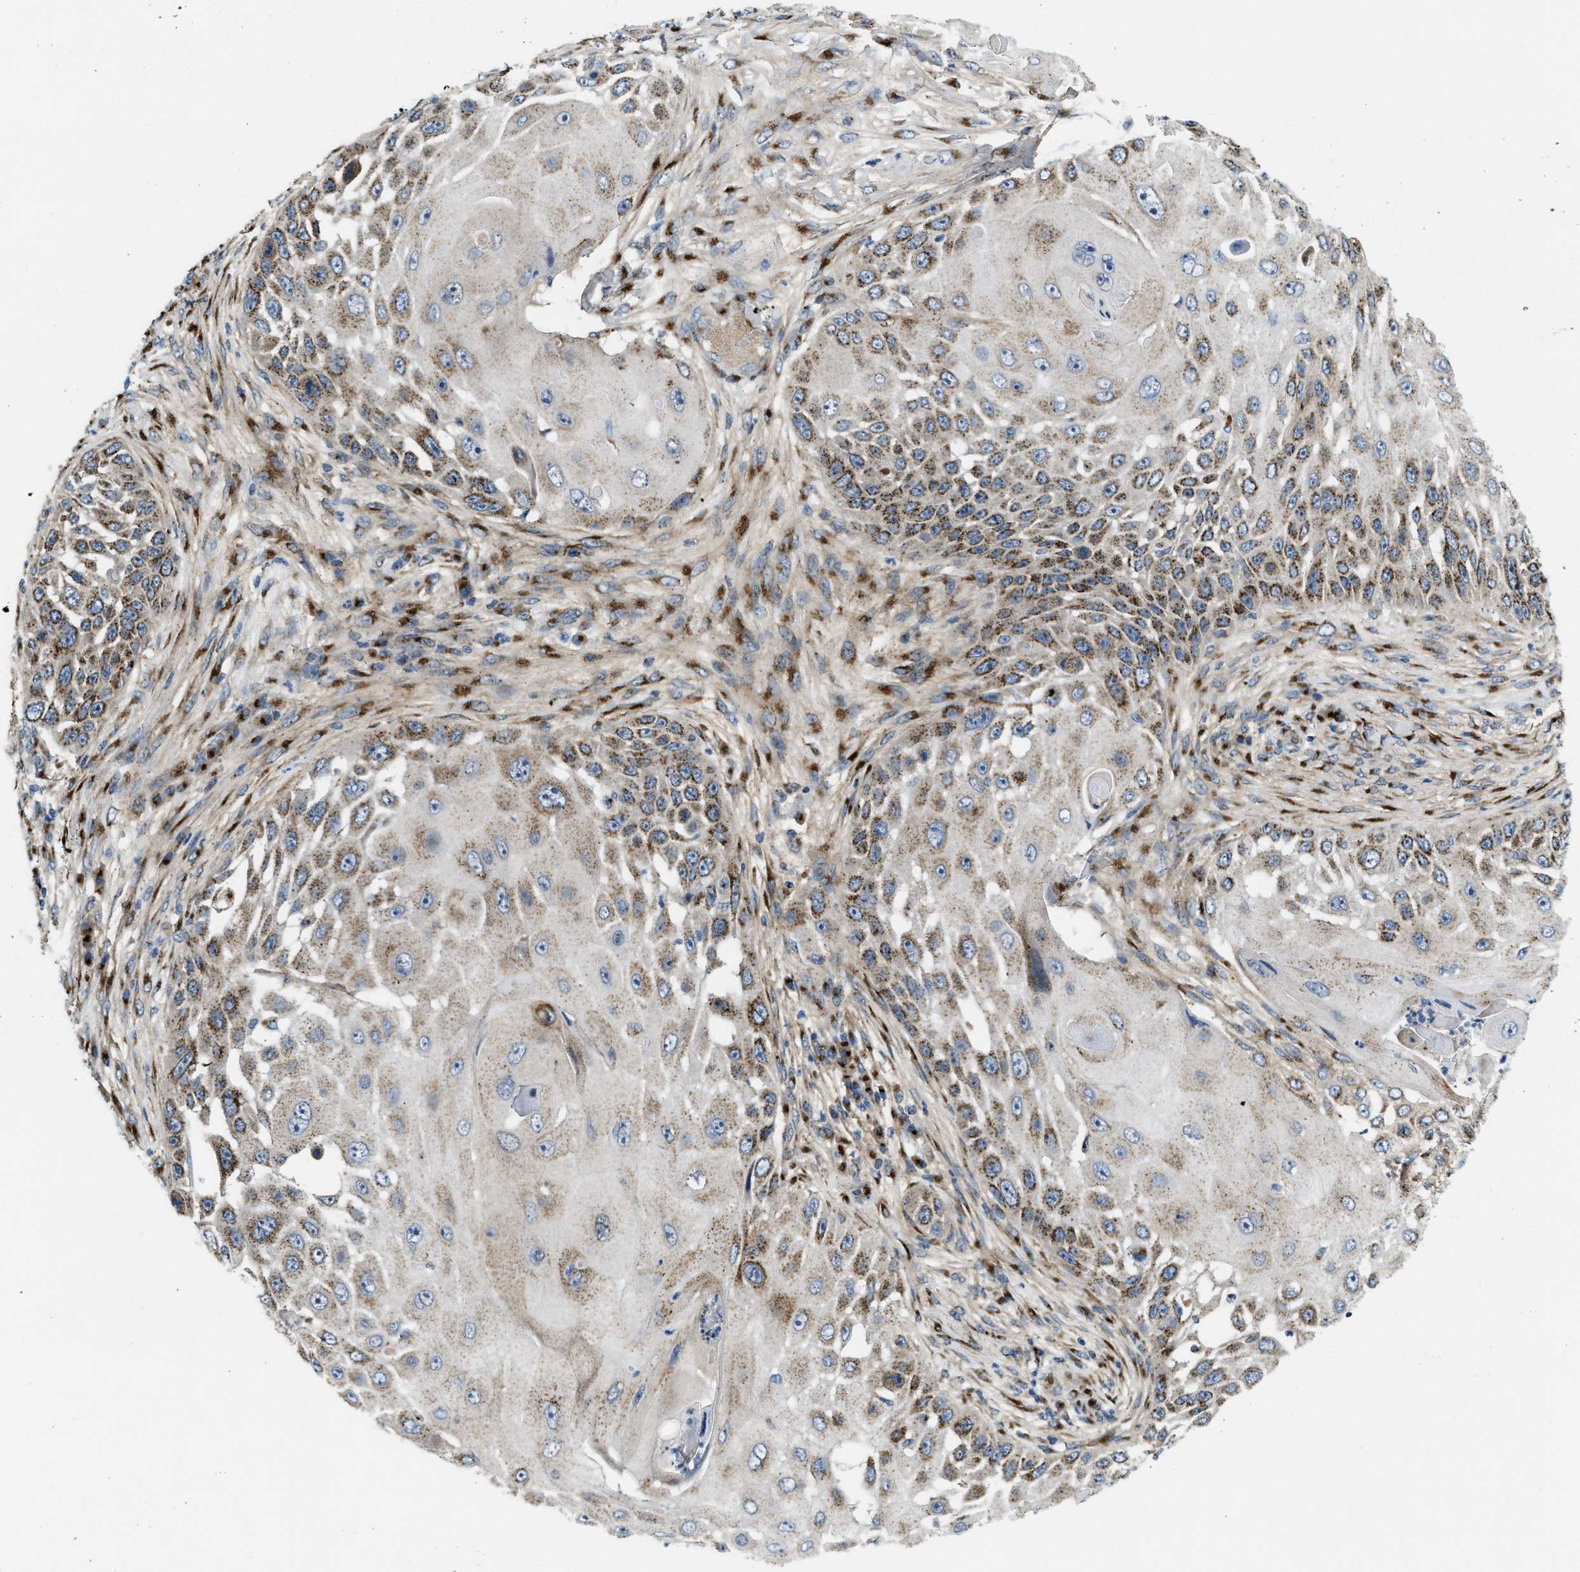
{"staining": {"intensity": "moderate", "quantity": "25%-75%", "location": "cytoplasmic/membranous"}, "tissue": "skin cancer", "cell_type": "Tumor cells", "image_type": "cancer", "snomed": [{"axis": "morphology", "description": "Squamous cell carcinoma, NOS"}, {"axis": "topography", "description": "Skin"}], "caption": "A brown stain shows moderate cytoplasmic/membranous positivity of a protein in human squamous cell carcinoma (skin) tumor cells.", "gene": "ZNF70", "patient": {"sex": "female", "age": 44}}